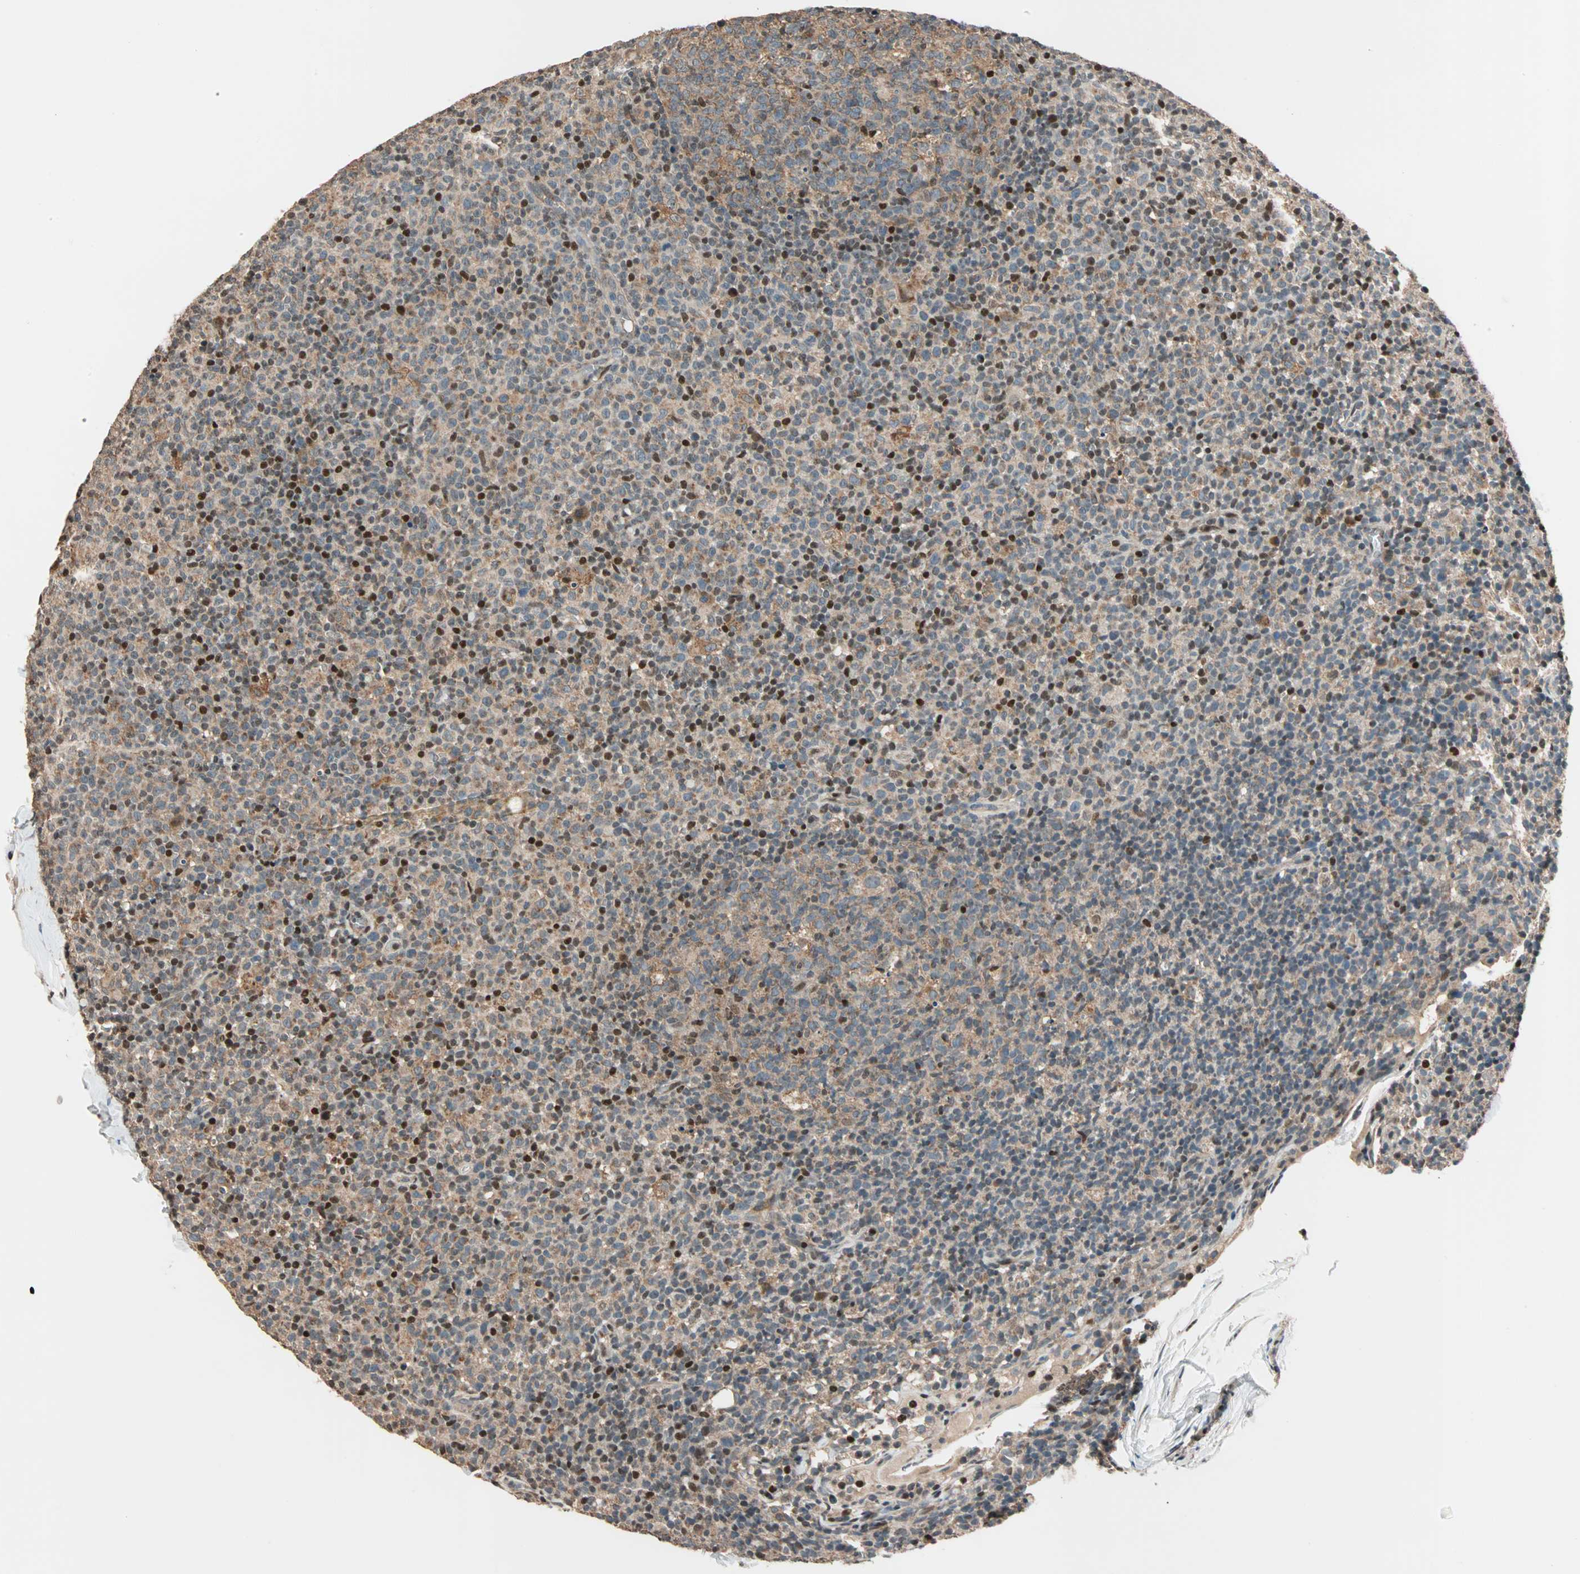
{"staining": {"intensity": "moderate", "quantity": ">75%", "location": "cytoplasmic/membranous,nuclear"}, "tissue": "lymph node", "cell_type": "Germinal center cells", "image_type": "normal", "snomed": [{"axis": "morphology", "description": "Normal tissue, NOS"}, {"axis": "morphology", "description": "Inflammation, NOS"}, {"axis": "topography", "description": "Lymph node"}], "caption": "Immunohistochemical staining of benign lymph node exhibits >75% levels of moderate cytoplasmic/membranous,nuclear protein positivity in approximately >75% of germinal center cells.", "gene": "HECW1", "patient": {"sex": "male", "age": 55}}